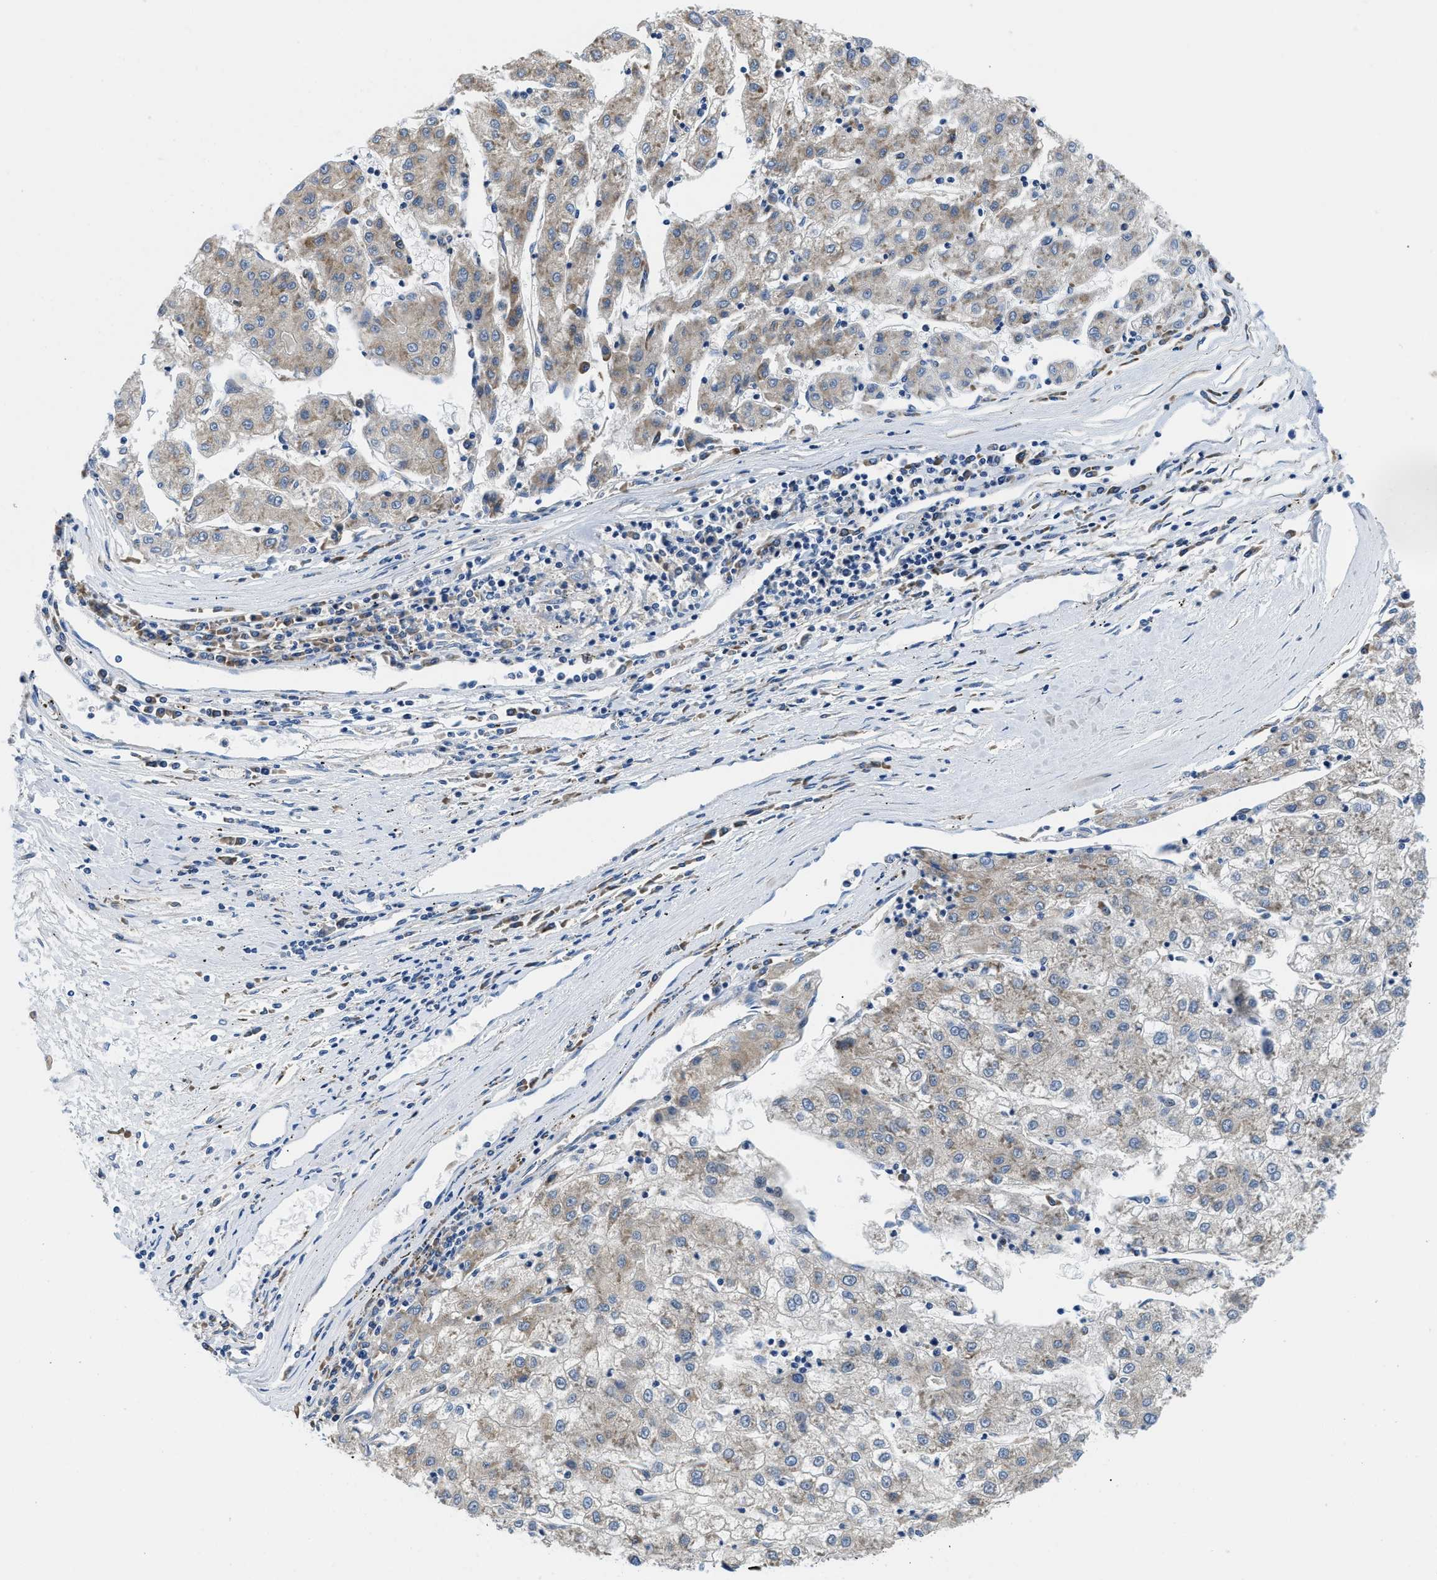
{"staining": {"intensity": "weak", "quantity": "25%-75%", "location": "cytoplasmic/membranous"}, "tissue": "liver cancer", "cell_type": "Tumor cells", "image_type": "cancer", "snomed": [{"axis": "morphology", "description": "Carcinoma, Hepatocellular, NOS"}, {"axis": "topography", "description": "Liver"}], "caption": "IHC (DAB) staining of liver cancer exhibits weak cytoplasmic/membranous protein expression in about 25%-75% of tumor cells. (DAB = brown stain, brightfield microscopy at high magnification).", "gene": "IKBKE", "patient": {"sex": "male", "age": 72}}